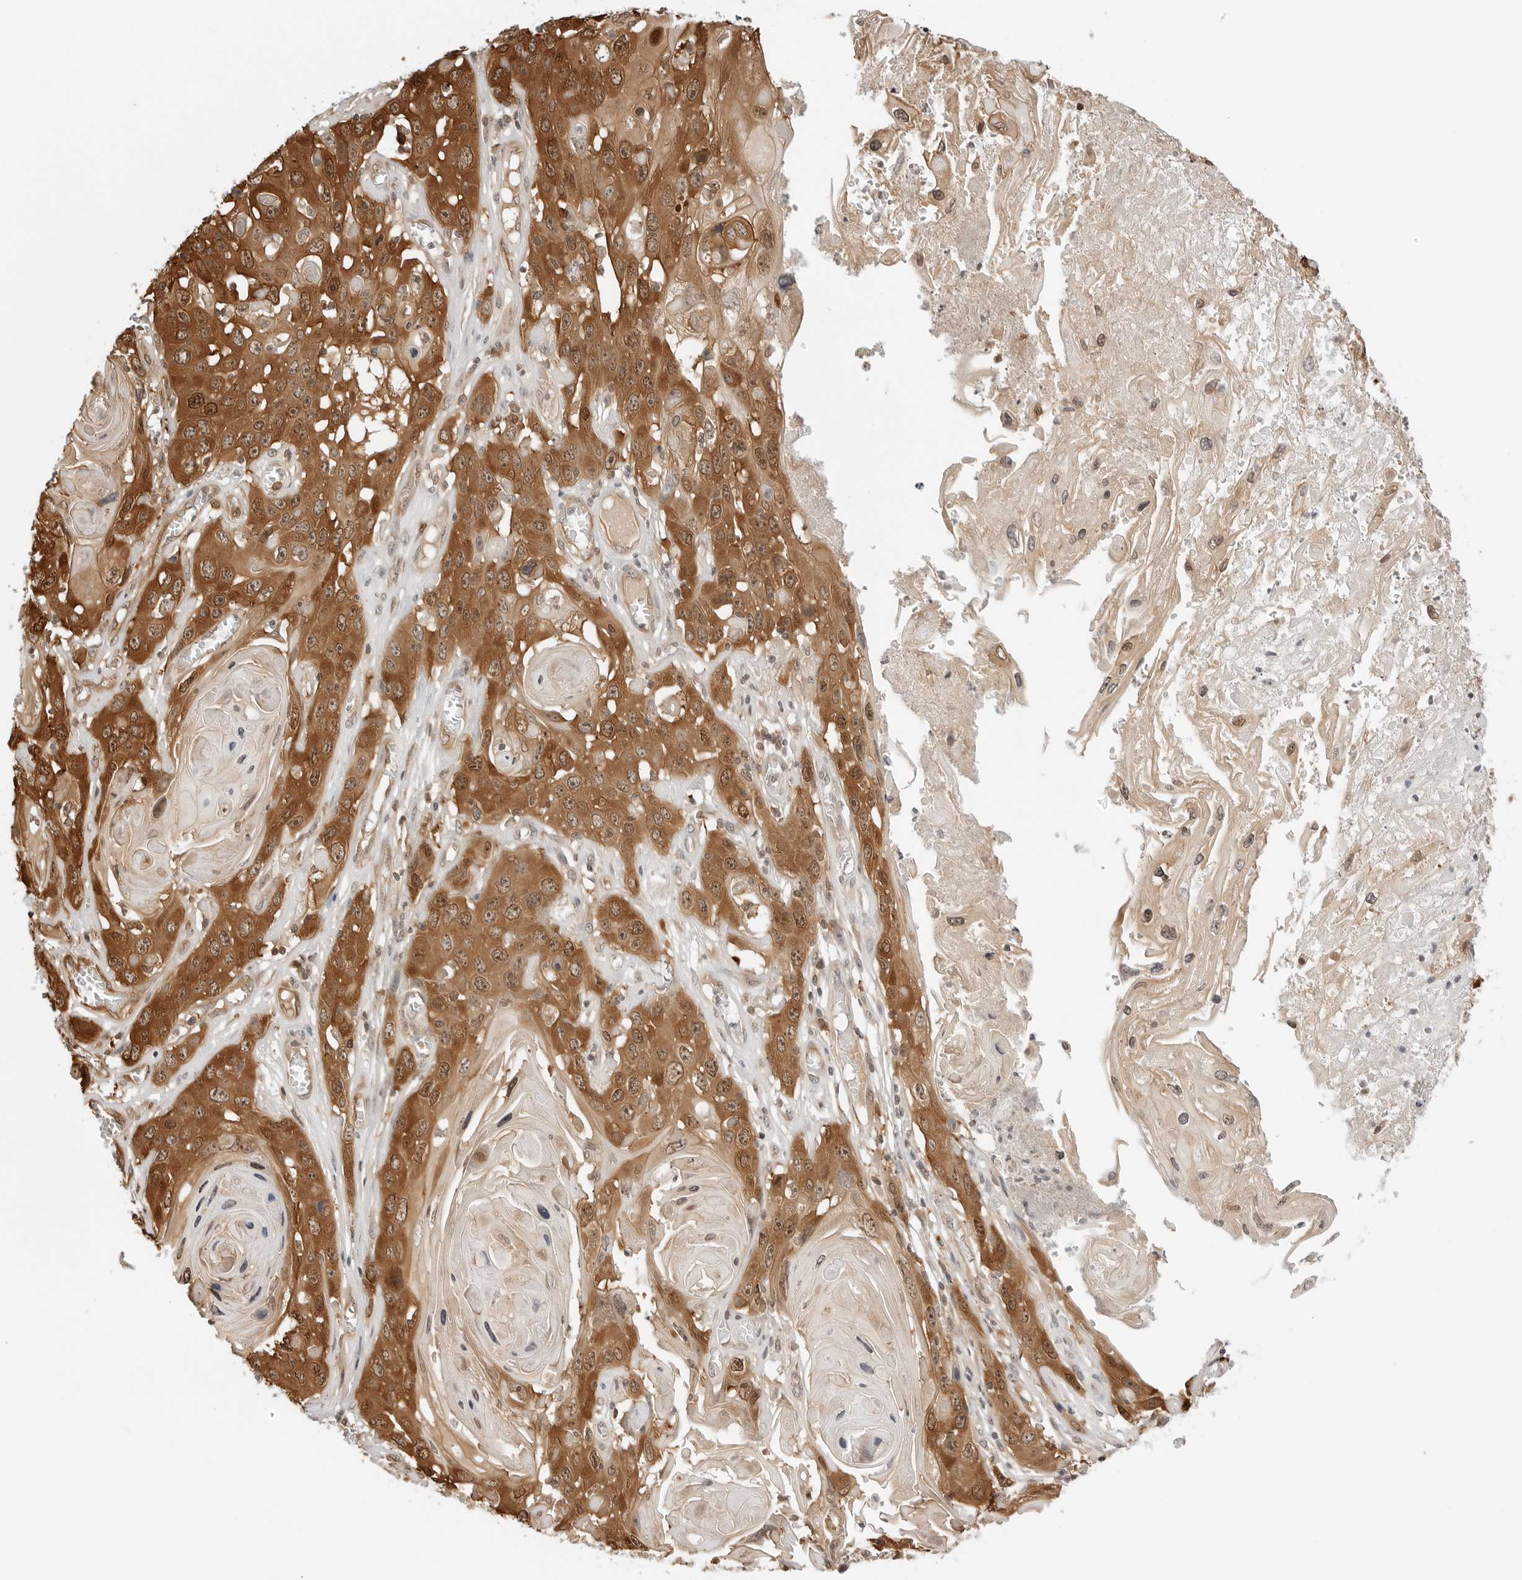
{"staining": {"intensity": "strong", "quantity": ">75%", "location": "cytoplasmic/membranous,nuclear"}, "tissue": "skin cancer", "cell_type": "Tumor cells", "image_type": "cancer", "snomed": [{"axis": "morphology", "description": "Squamous cell carcinoma, NOS"}, {"axis": "topography", "description": "Skin"}], "caption": "This image reveals squamous cell carcinoma (skin) stained with immunohistochemistry (IHC) to label a protein in brown. The cytoplasmic/membranous and nuclear of tumor cells show strong positivity for the protein. Nuclei are counter-stained blue.", "gene": "NUDC", "patient": {"sex": "male", "age": 55}}